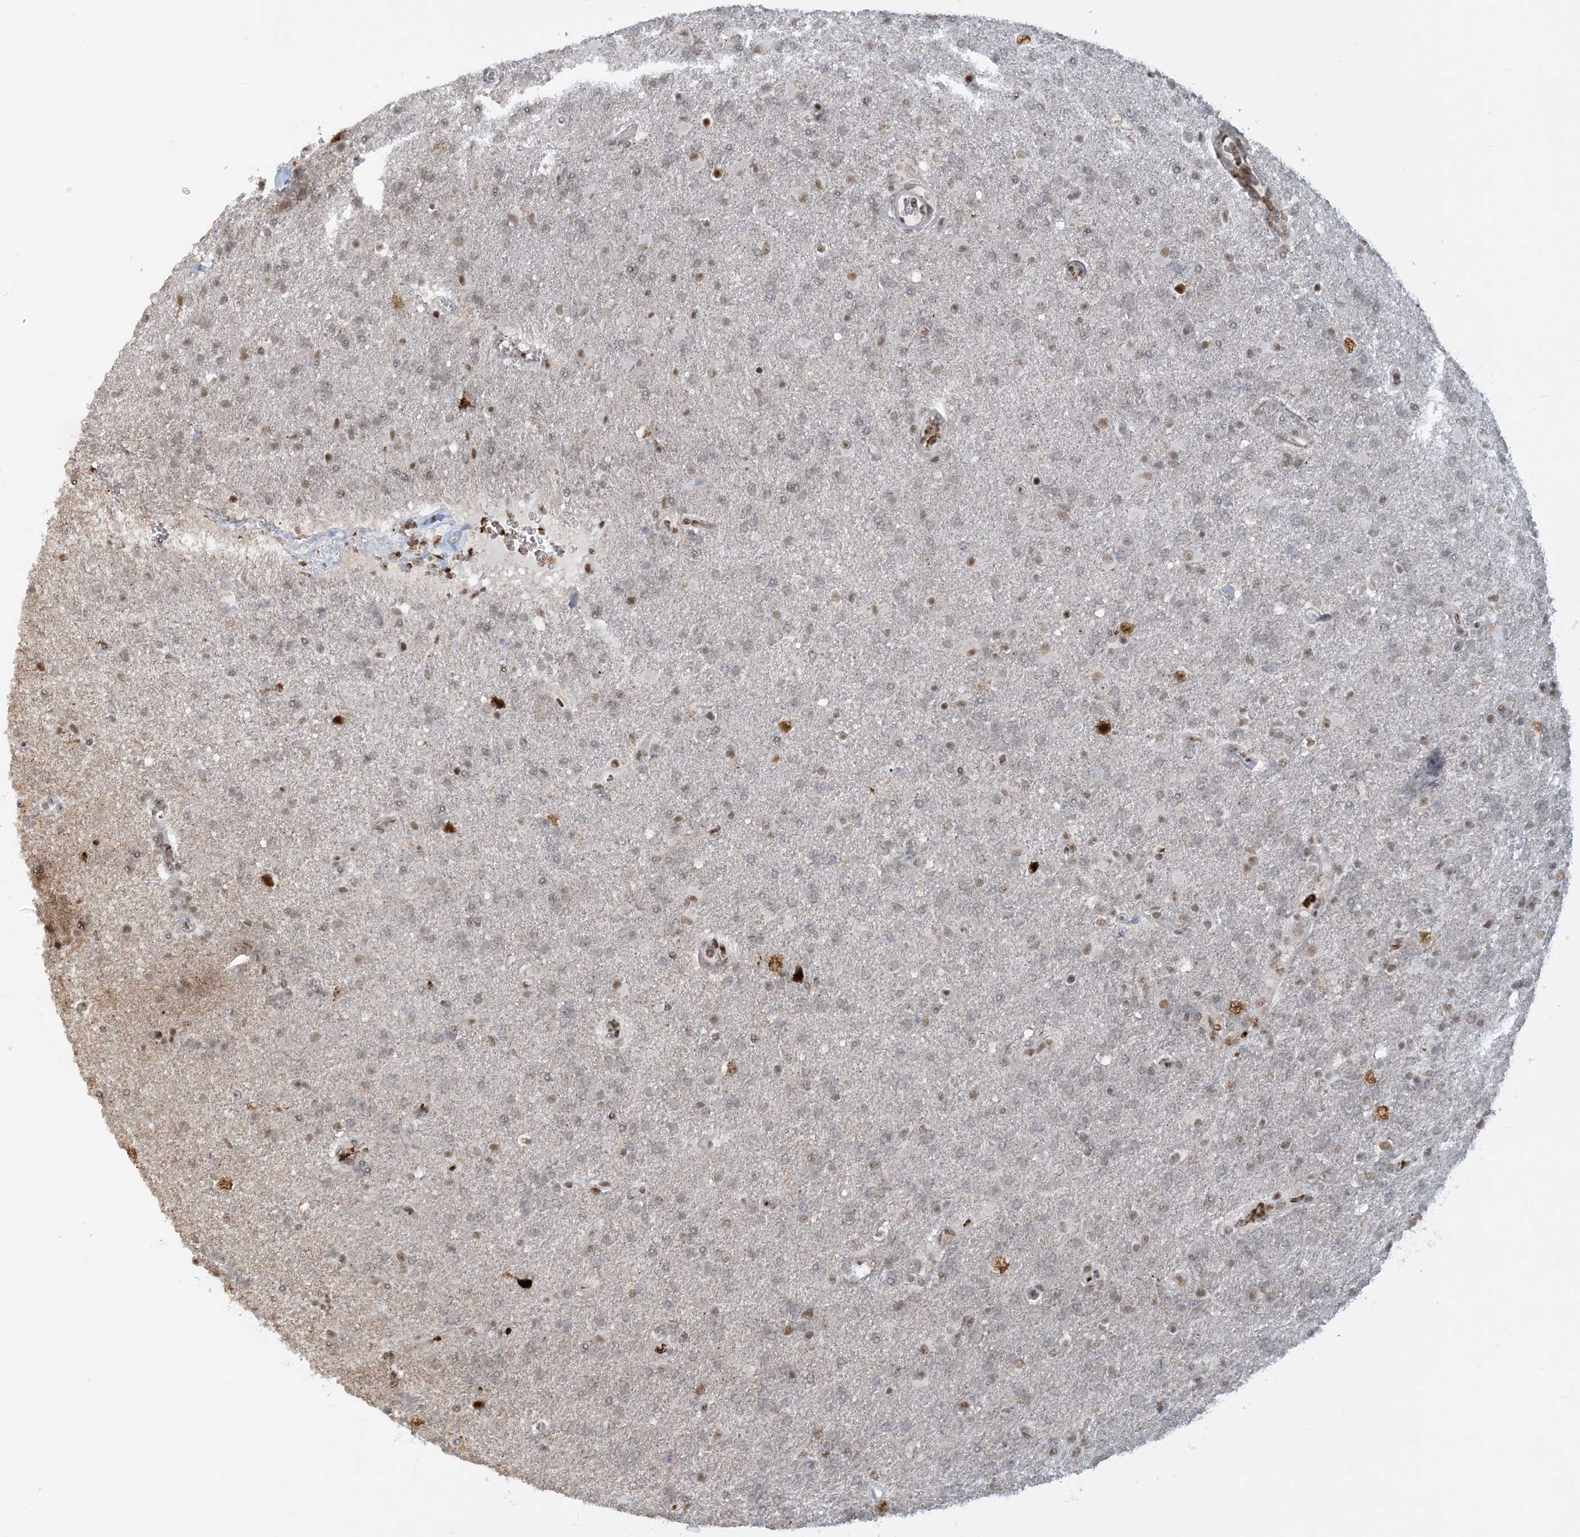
{"staining": {"intensity": "moderate", "quantity": "<25%", "location": "nuclear"}, "tissue": "glioma", "cell_type": "Tumor cells", "image_type": "cancer", "snomed": [{"axis": "morphology", "description": "Glioma, malignant, High grade"}, {"axis": "topography", "description": "Brain"}], "caption": "Tumor cells display low levels of moderate nuclear positivity in approximately <25% of cells in glioma. The staining is performed using DAB (3,3'-diaminobenzidine) brown chromogen to label protein expression. The nuclei are counter-stained blue using hematoxylin.", "gene": "ECT2L", "patient": {"sex": "male", "age": 72}}